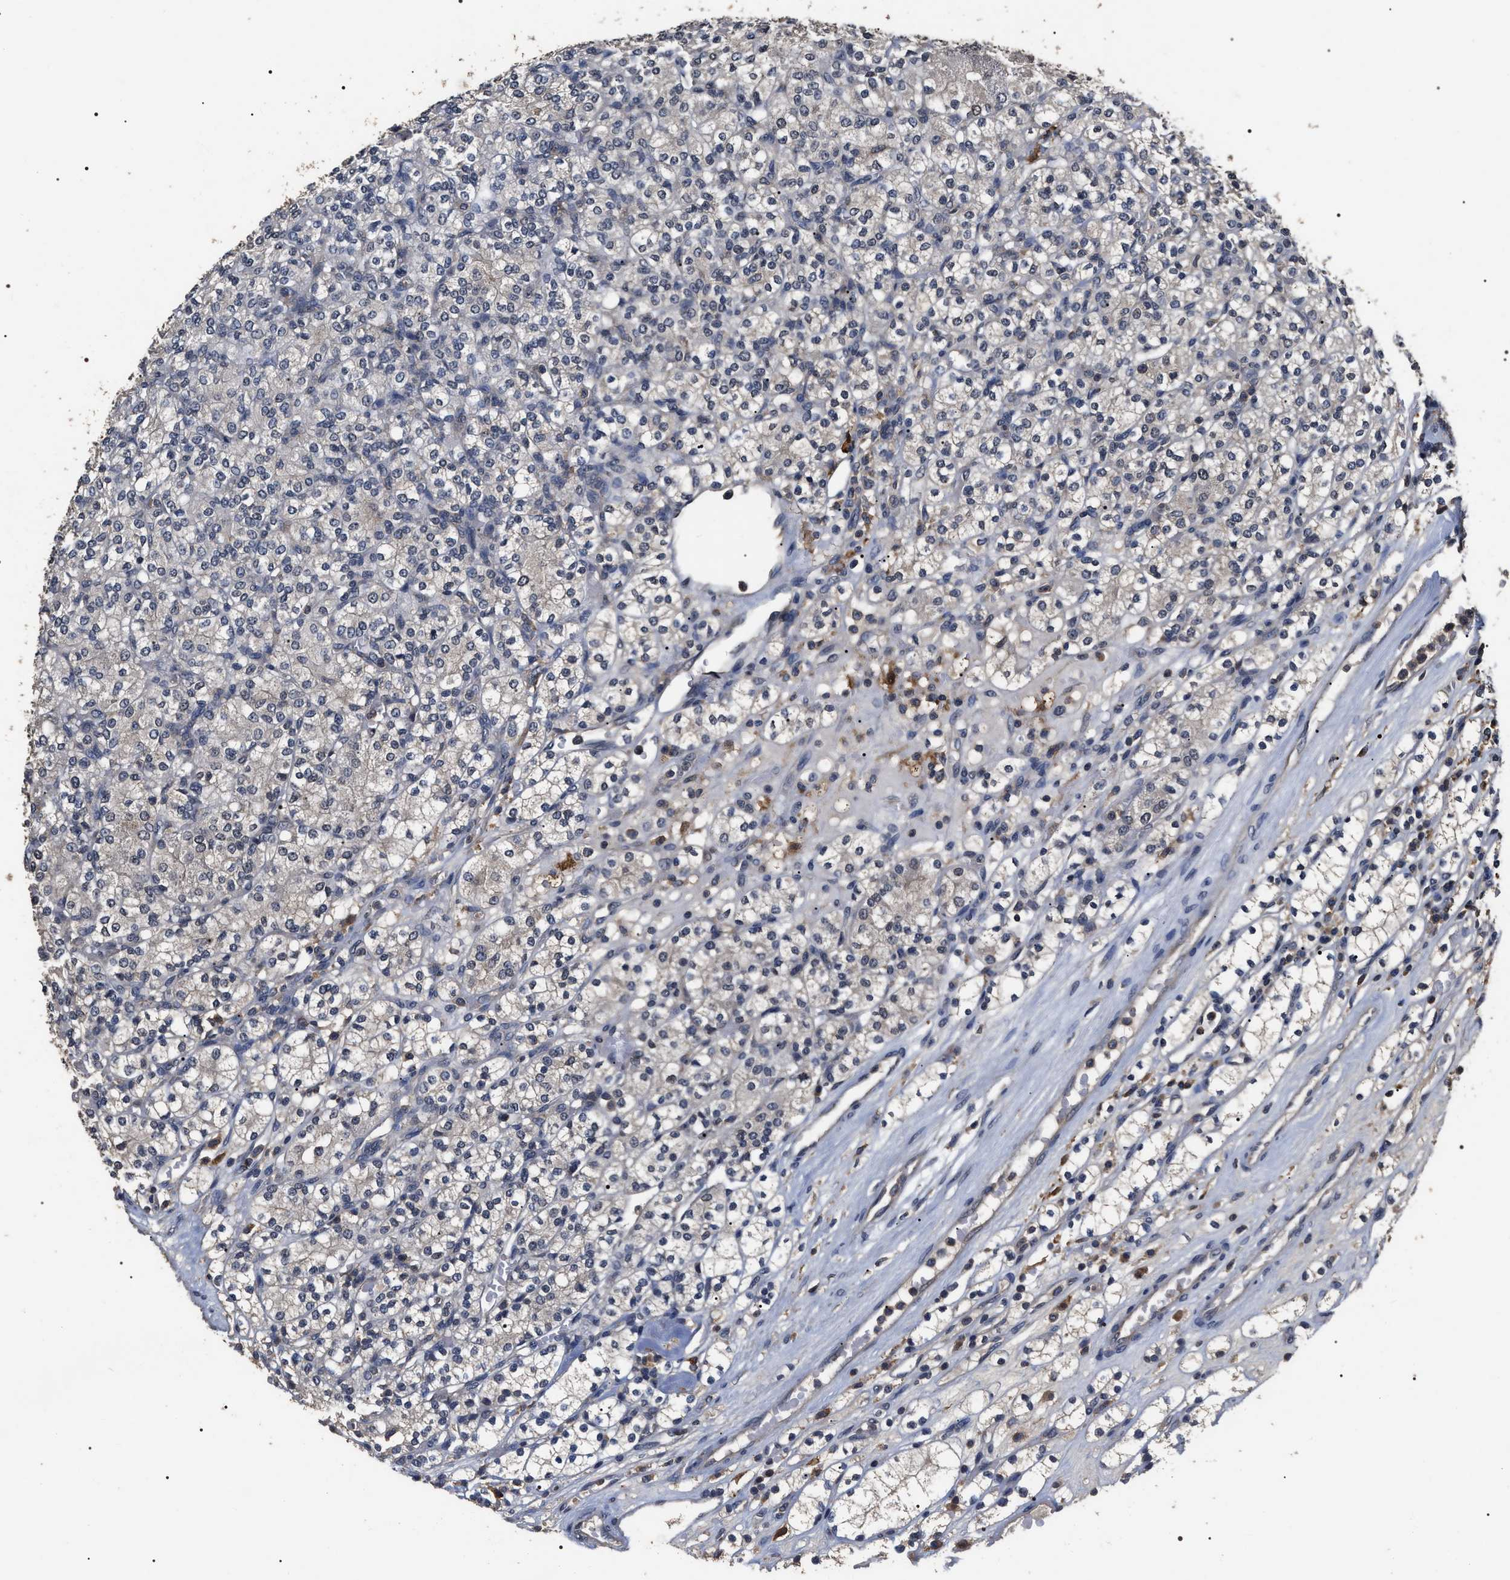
{"staining": {"intensity": "negative", "quantity": "none", "location": "none"}, "tissue": "renal cancer", "cell_type": "Tumor cells", "image_type": "cancer", "snomed": [{"axis": "morphology", "description": "Adenocarcinoma, NOS"}, {"axis": "topography", "description": "Kidney"}], "caption": "The image demonstrates no staining of tumor cells in renal cancer.", "gene": "UPF3A", "patient": {"sex": "male", "age": 77}}